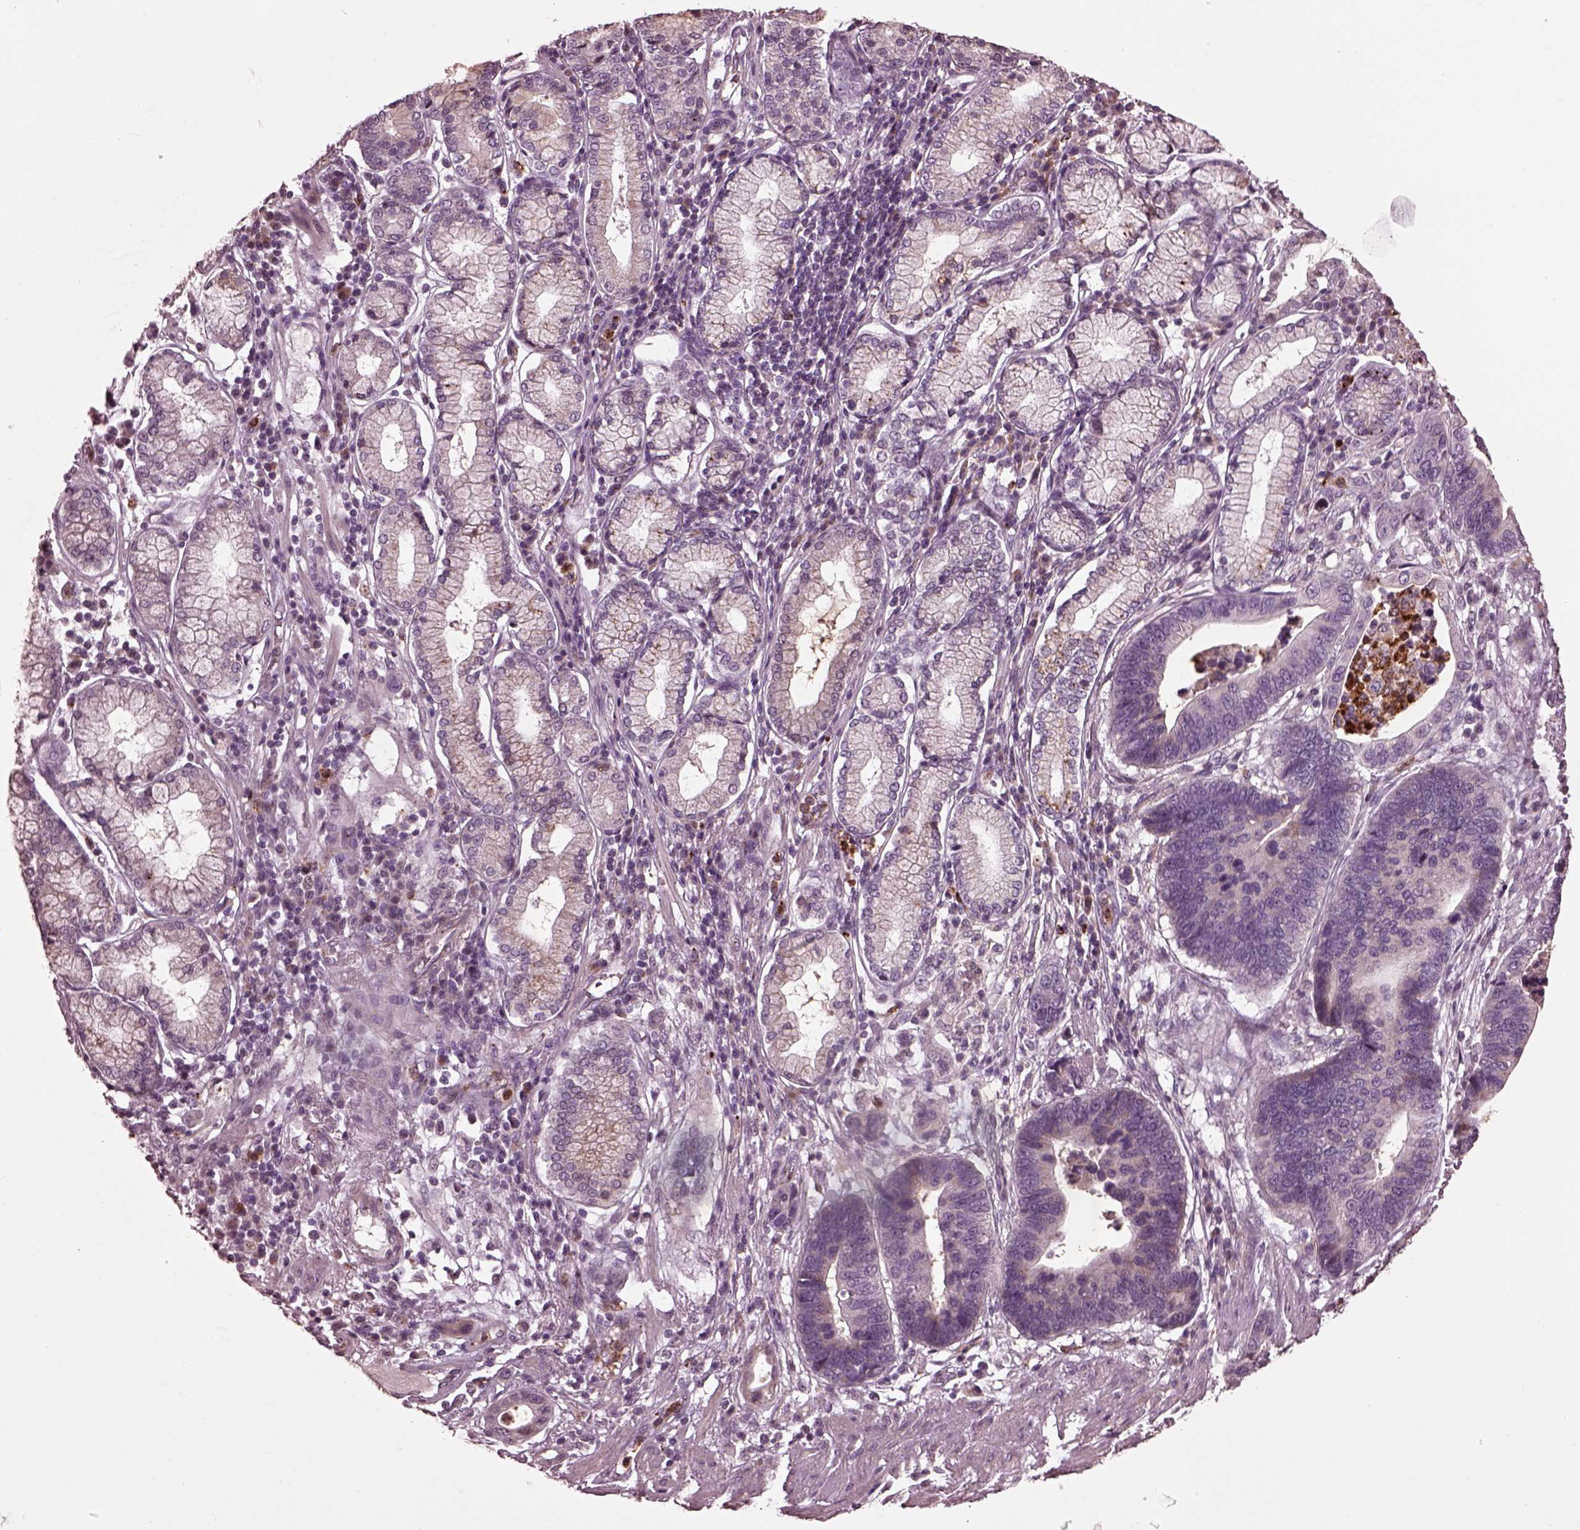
{"staining": {"intensity": "negative", "quantity": "none", "location": "none"}, "tissue": "stomach cancer", "cell_type": "Tumor cells", "image_type": "cancer", "snomed": [{"axis": "morphology", "description": "Adenocarcinoma, NOS"}, {"axis": "topography", "description": "Stomach"}], "caption": "Stomach cancer was stained to show a protein in brown. There is no significant expression in tumor cells. The staining was performed using DAB (3,3'-diaminobenzidine) to visualize the protein expression in brown, while the nuclei were stained in blue with hematoxylin (Magnification: 20x).", "gene": "RUFY3", "patient": {"sex": "male", "age": 84}}